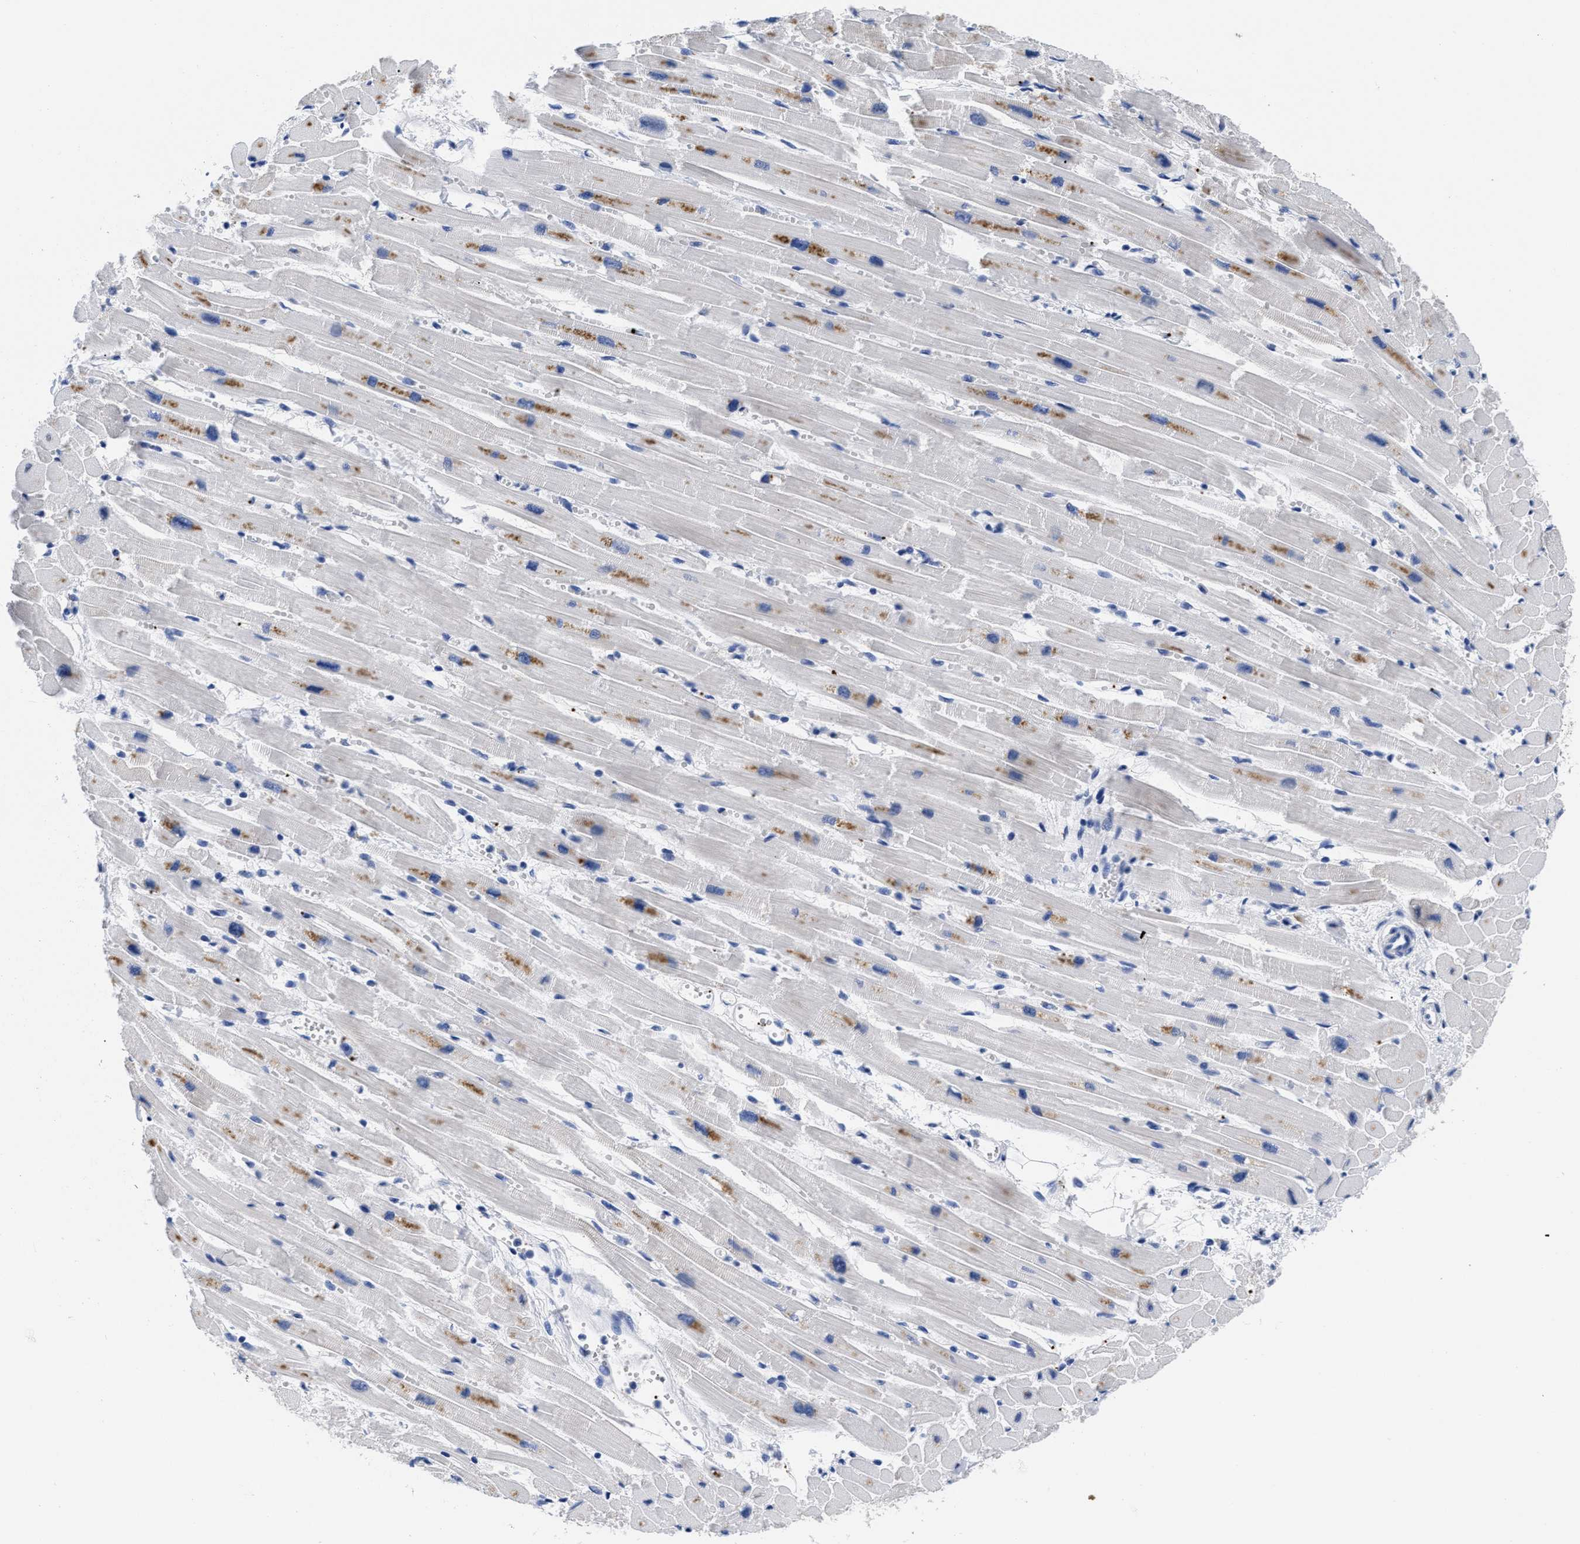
{"staining": {"intensity": "moderate", "quantity": "<25%", "location": "cytoplasmic/membranous"}, "tissue": "heart muscle", "cell_type": "Cardiomyocytes", "image_type": "normal", "snomed": [{"axis": "morphology", "description": "Normal tissue, NOS"}, {"axis": "topography", "description": "Heart"}], "caption": "A high-resolution image shows immunohistochemistry staining of unremarkable heart muscle, which reveals moderate cytoplasmic/membranous positivity in about <25% of cardiomyocytes.", "gene": "TREML1", "patient": {"sex": "female", "age": 54}}